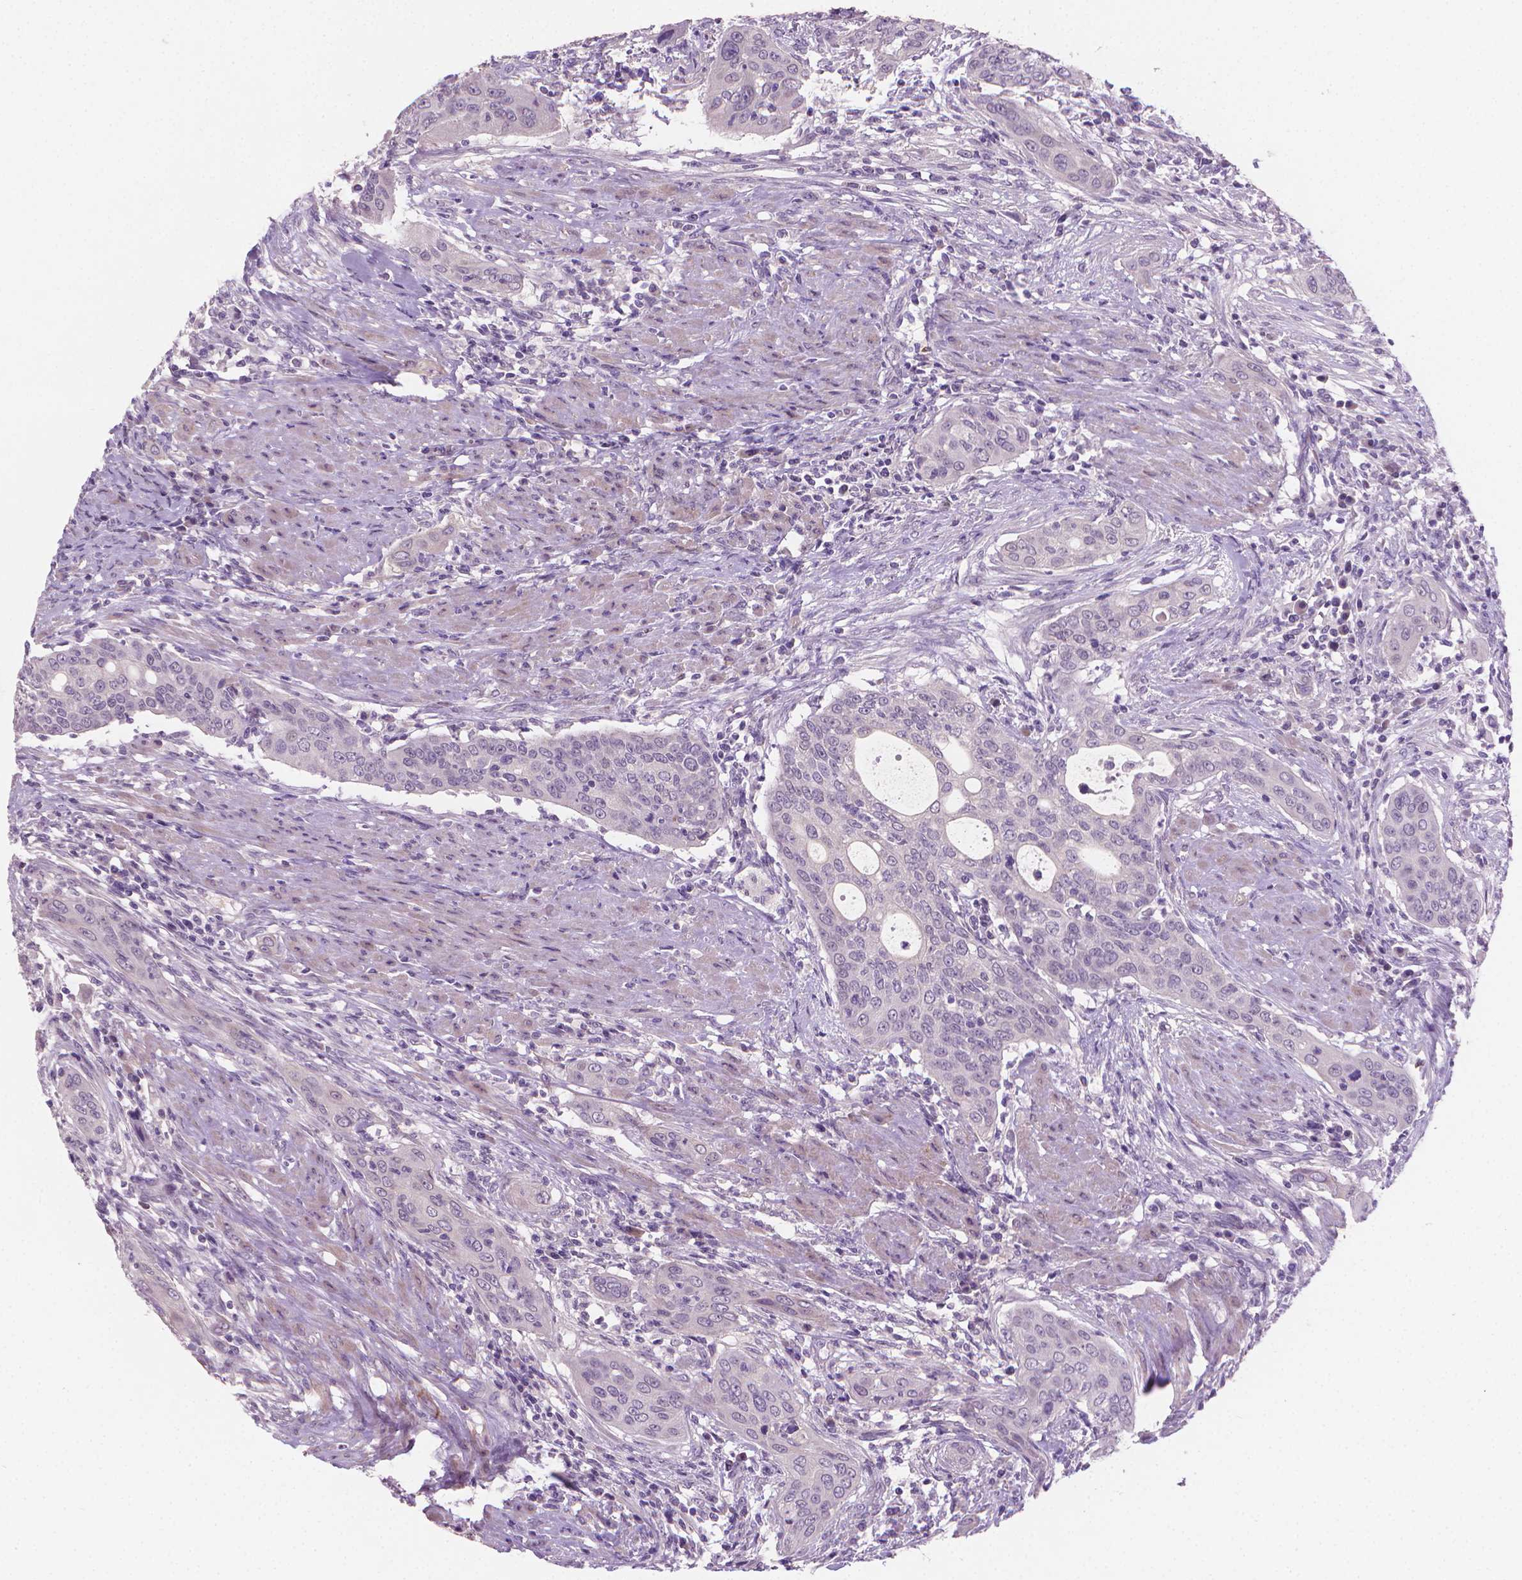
{"staining": {"intensity": "negative", "quantity": "none", "location": "none"}, "tissue": "urothelial cancer", "cell_type": "Tumor cells", "image_type": "cancer", "snomed": [{"axis": "morphology", "description": "Urothelial carcinoma, High grade"}, {"axis": "topography", "description": "Urinary bladder"}], "caption": "Tumor cells show no significant protein positivity in urothelial carcinoma (high-grade).", "gene": "GSDMA", "patient": {"sex": "male", "age": 82}}